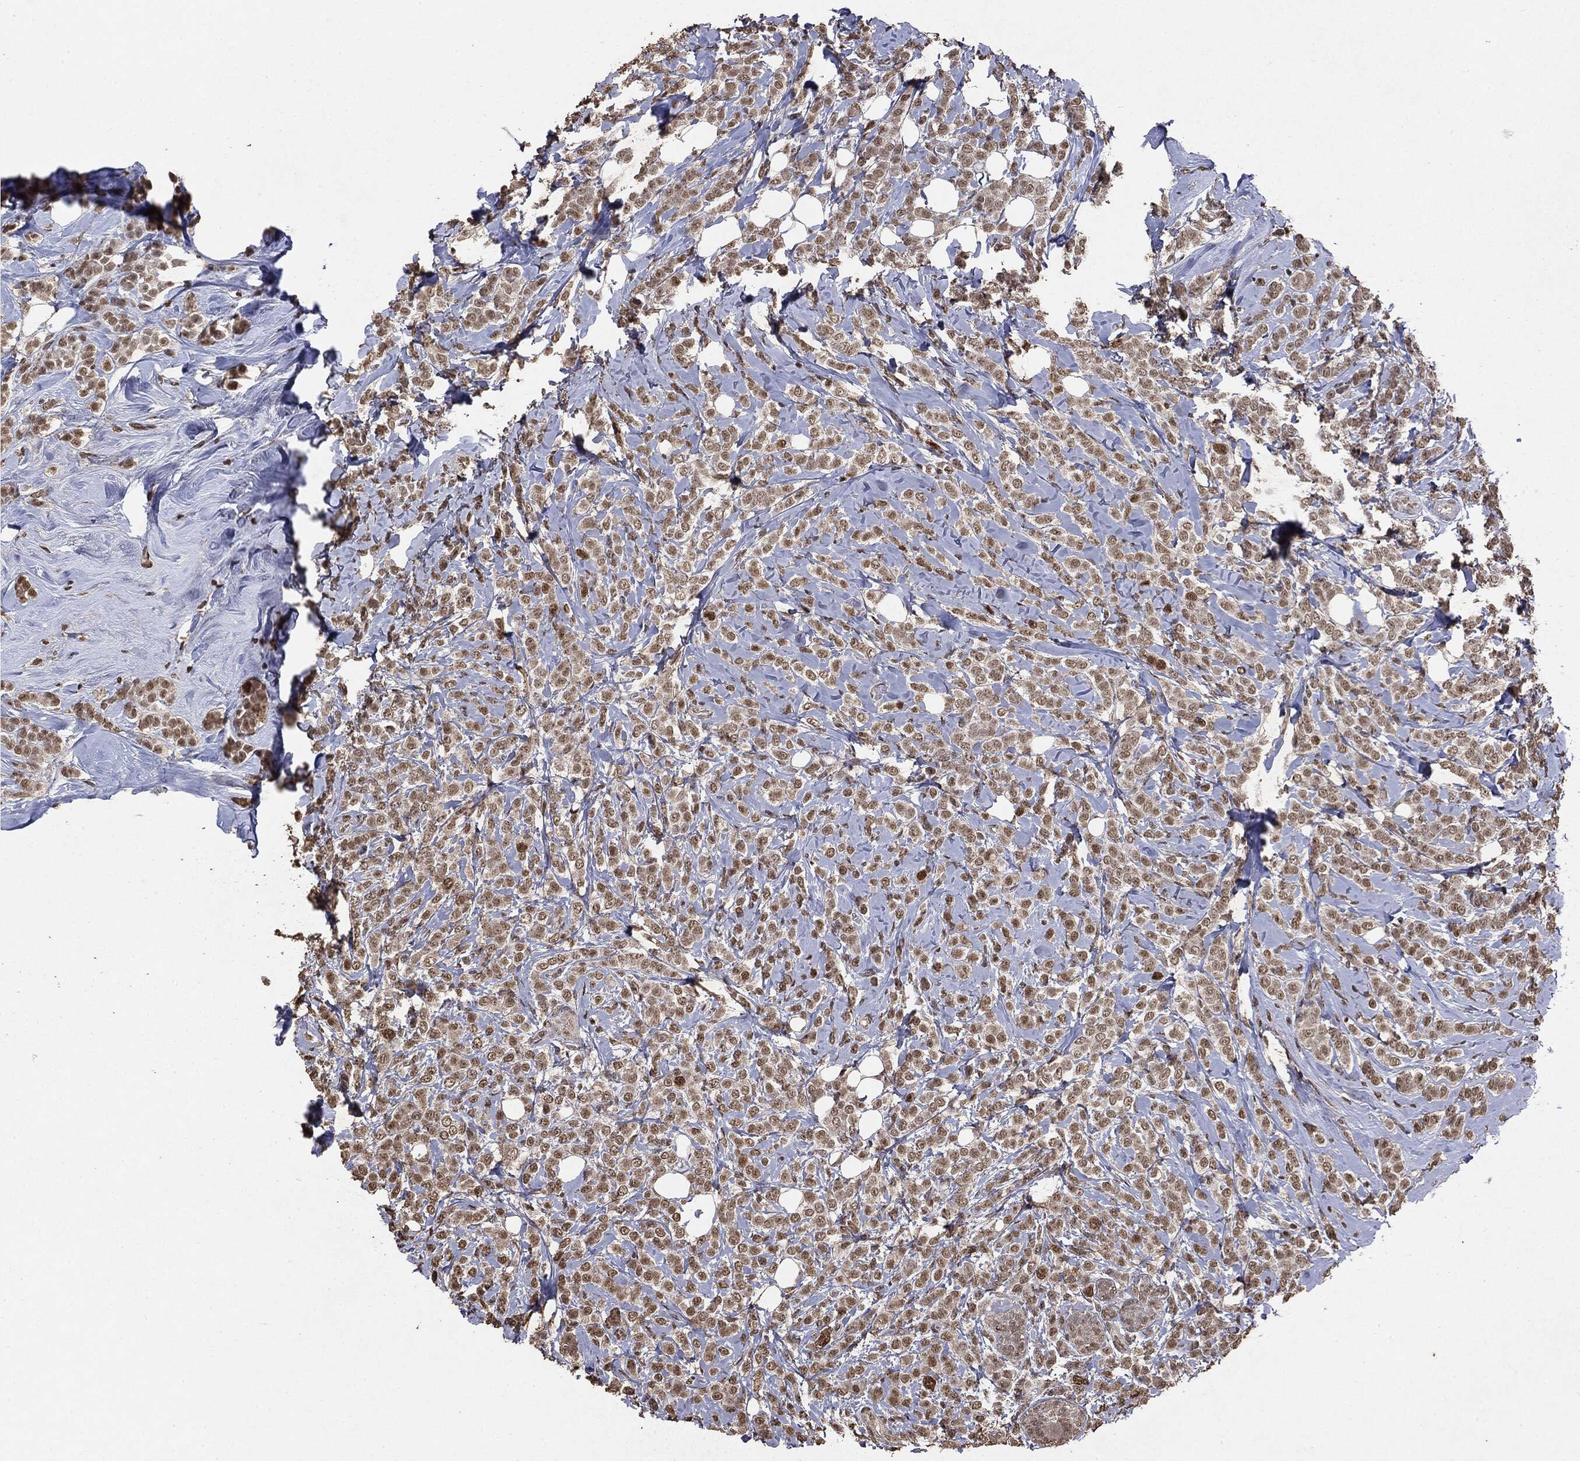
{"staining": {"intensity": "weak", "quantity": ">75%", "location": "cytoplasmic/membranous,nuclear"}, "tissue": "breast cancer", "cell_type": "Tumor cells", "image_type": "cancer", "snomed": [{"axis": "morphology", "description": "Lobular carcinoma"}, {"axis": "topography", "description": "Breast"}], "caption": "DAB immunohistochemical staining of human lobular carcinoma (breast) reveals weak cytoplasmic/membranous and nuclear protein positivity in about >75% of tumor cells.", "gene": "RAD18", "patient": {"sex": "female", "age": 49}}